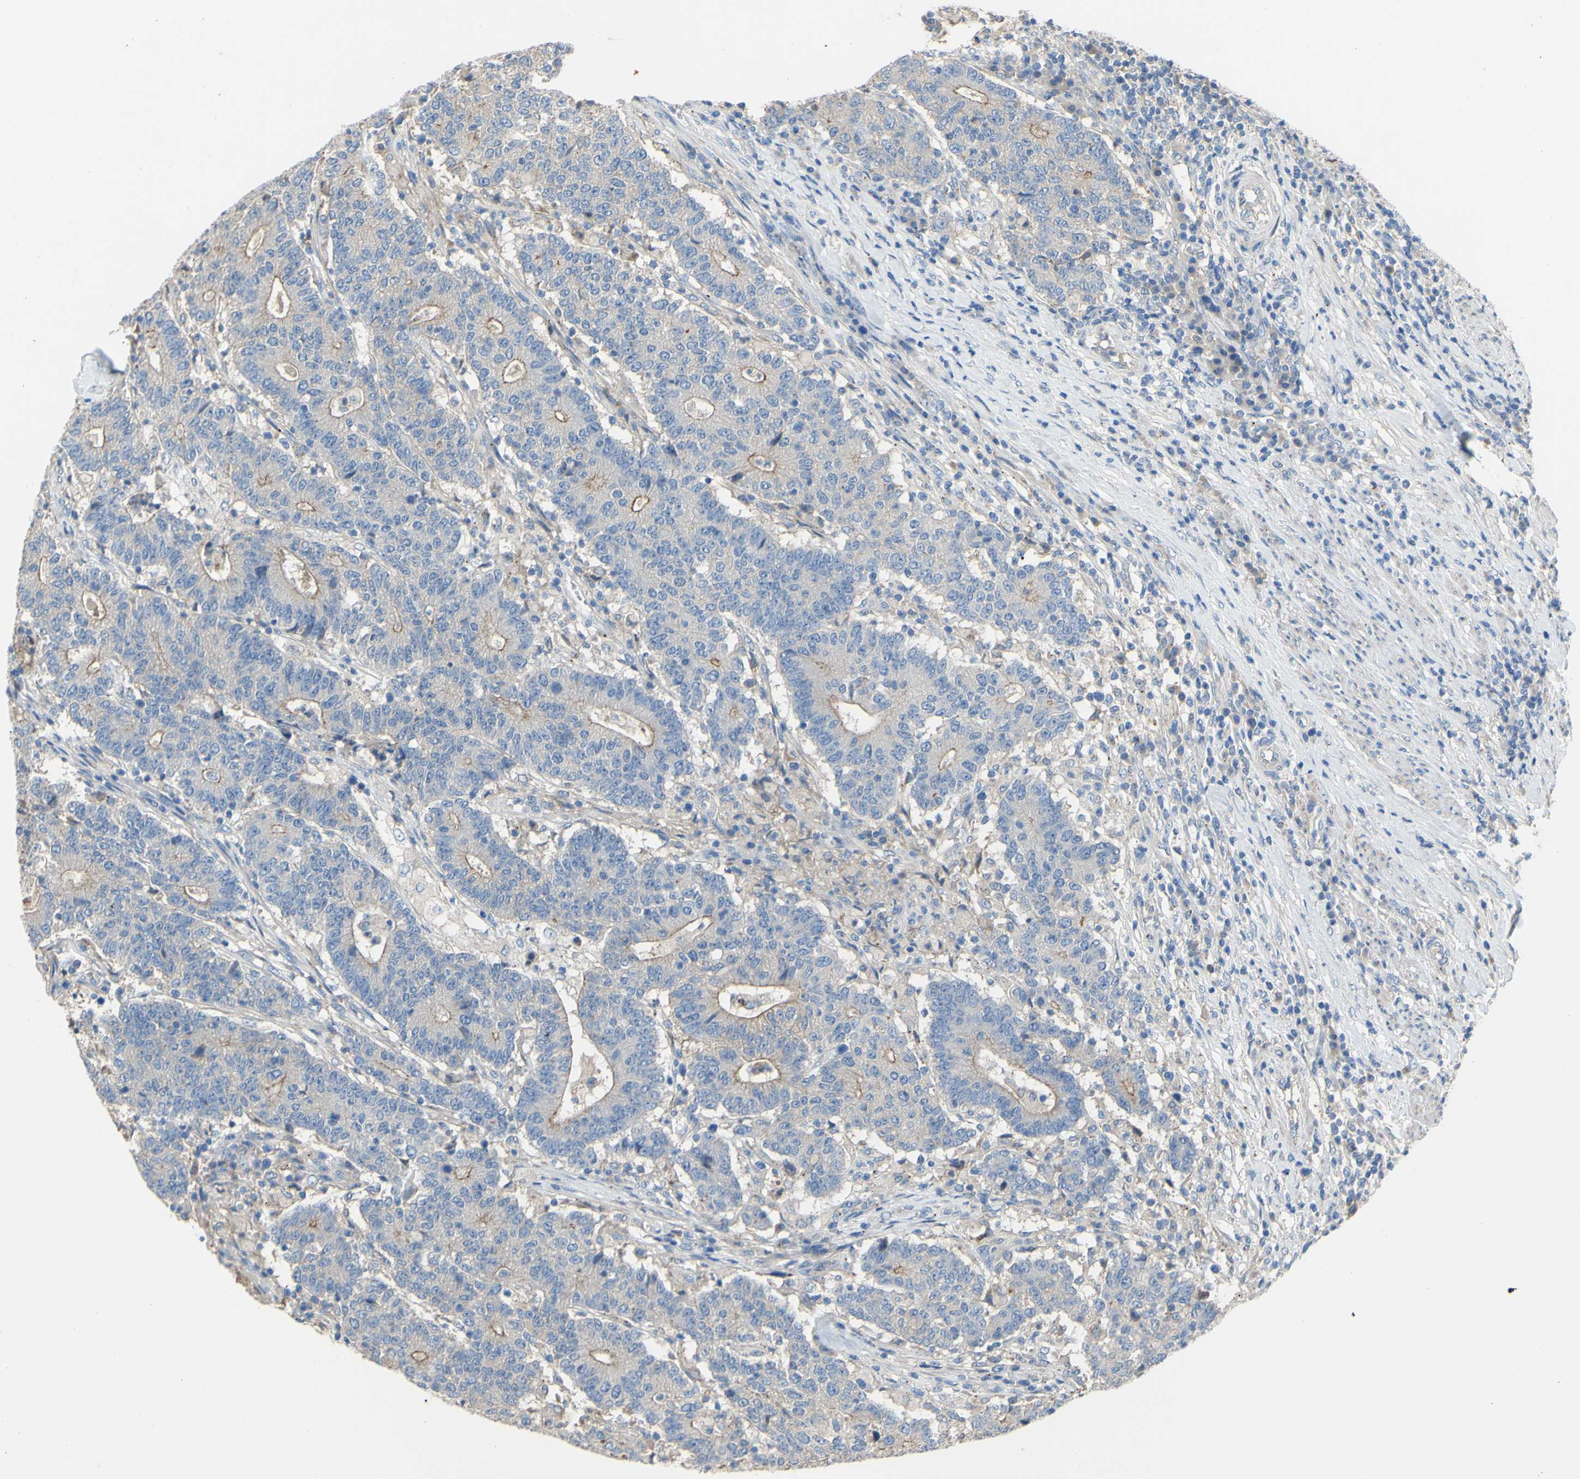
{"staining": {"intensity": "weak", "quantity": "25%-75%", "location": "cytoplasmic/membranous"}, "tissue": "colorectal cancer", "cell_type": "Tumor cells", "image_type": "cancer", "snomed": [{"axis": "morphology", "description": "Normal tissue, NOS"}, {"axis": "morphology", "description": "Adenocarcinoma, NOS"}, {"axis": "topography", "description": "Colon"}], "caption": "Immunohistochemical staining of colorectal adenocarcinoma displays weak cytoplasmic/membranous protein positivity in approximately 25%-75% of tumor cells.", "gene": "TMEM59L", "patient": {"sex": "female", "age": 75}}